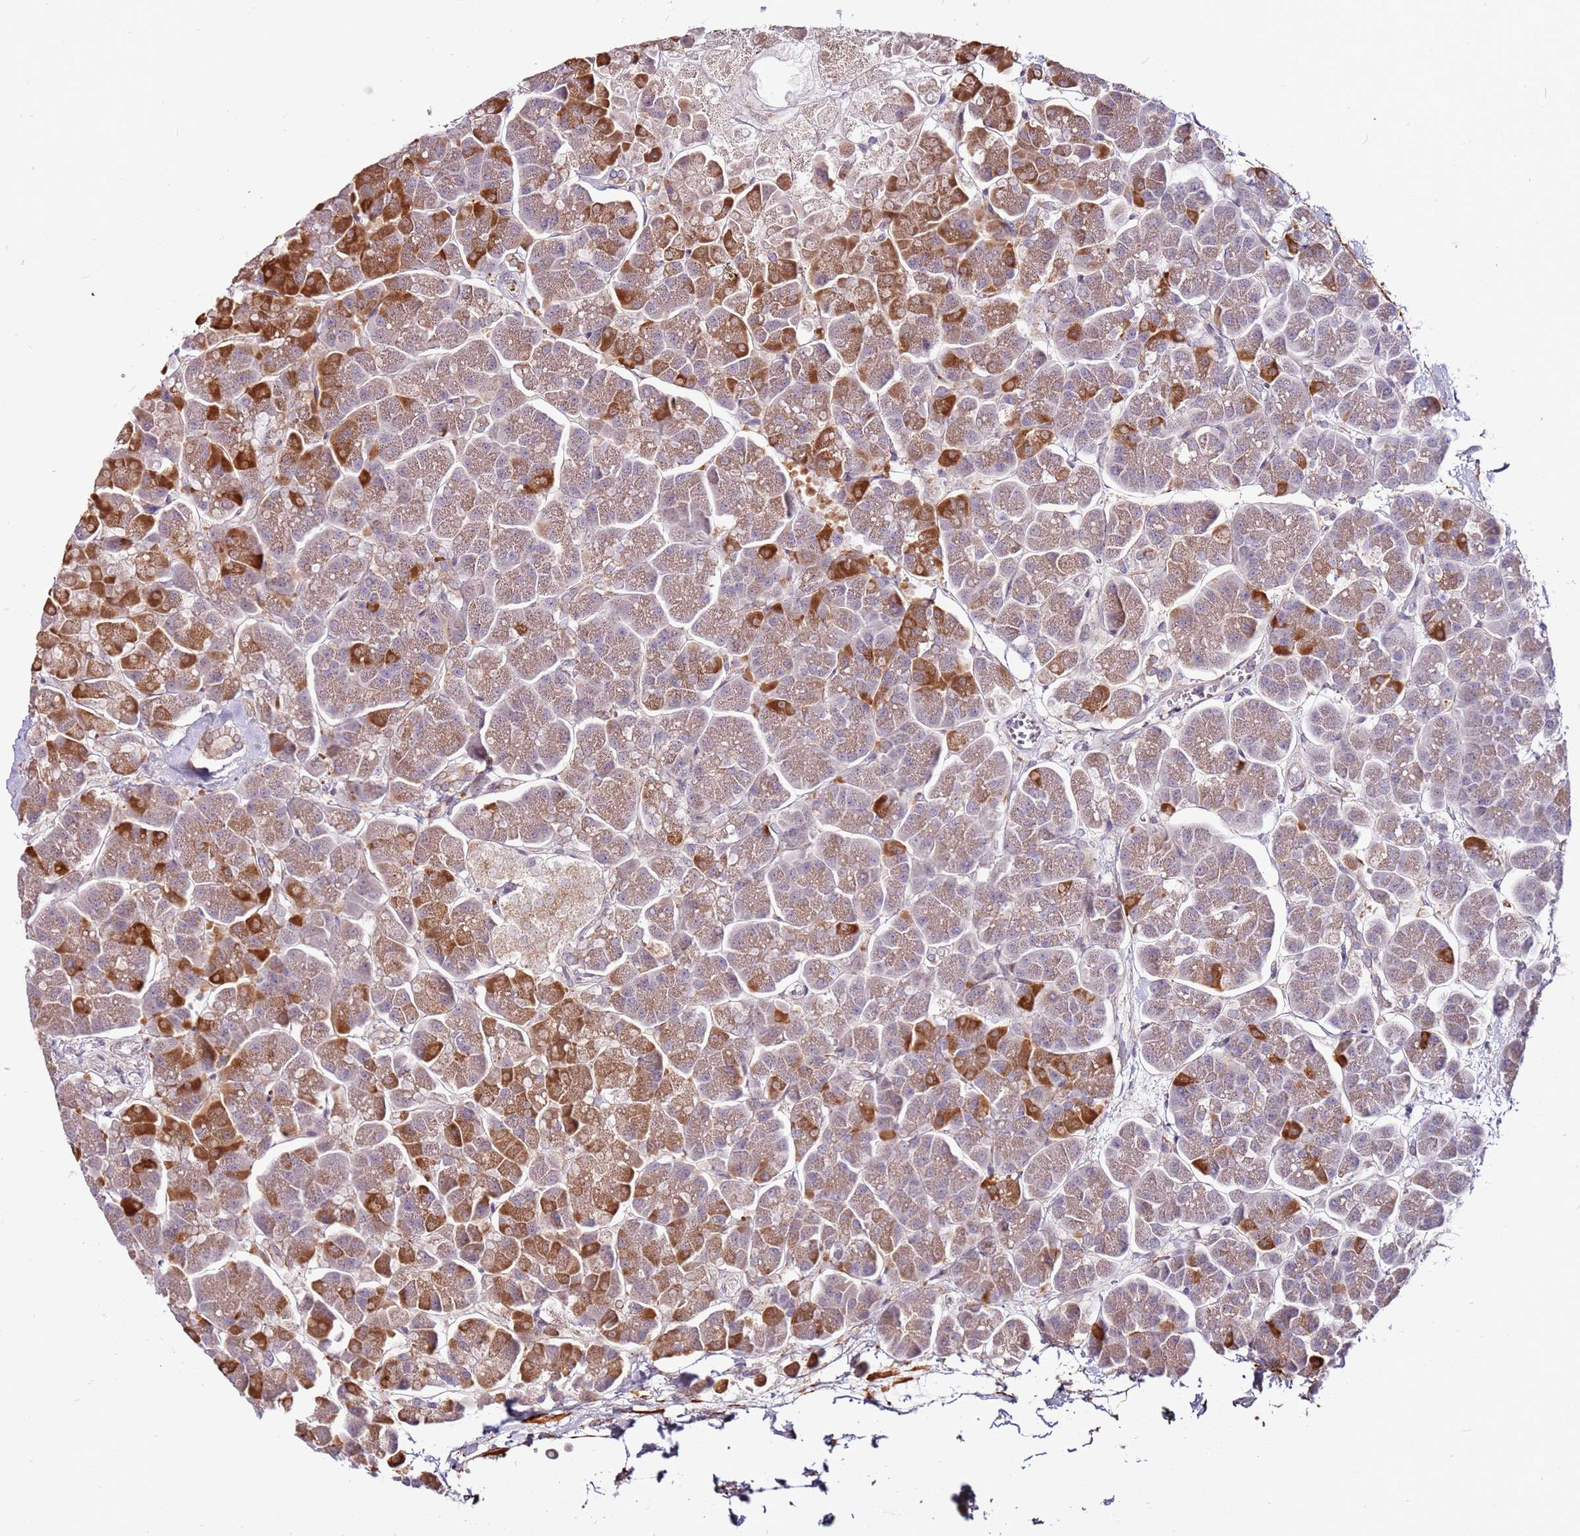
{"staining": {"intensity": "strong", "quantity": "<25%", "location": "cytoplasmic/membranous"}, "tissue": "pancreas", "cell_type": "Exocrine glandular cells", "image_type": "normal", "snomed": [{"axis": "morphology", "description": "Normal tissue, NOS"}, {"axis": "topography", "description": "Pancreas"}, {"axis": "topography", "description": "Peripheral nerve tissue"}], "caption": "This image exhibits unremarkable pancreas stained with IHC to label a protein in brown. The cytoplasmic/membranous of exocrine glandular cells show strong positivity for the protein. Nuclei are counter-stained blue.", "gene": "MTG2", "patient": {"sex": "male", "age": 54}}